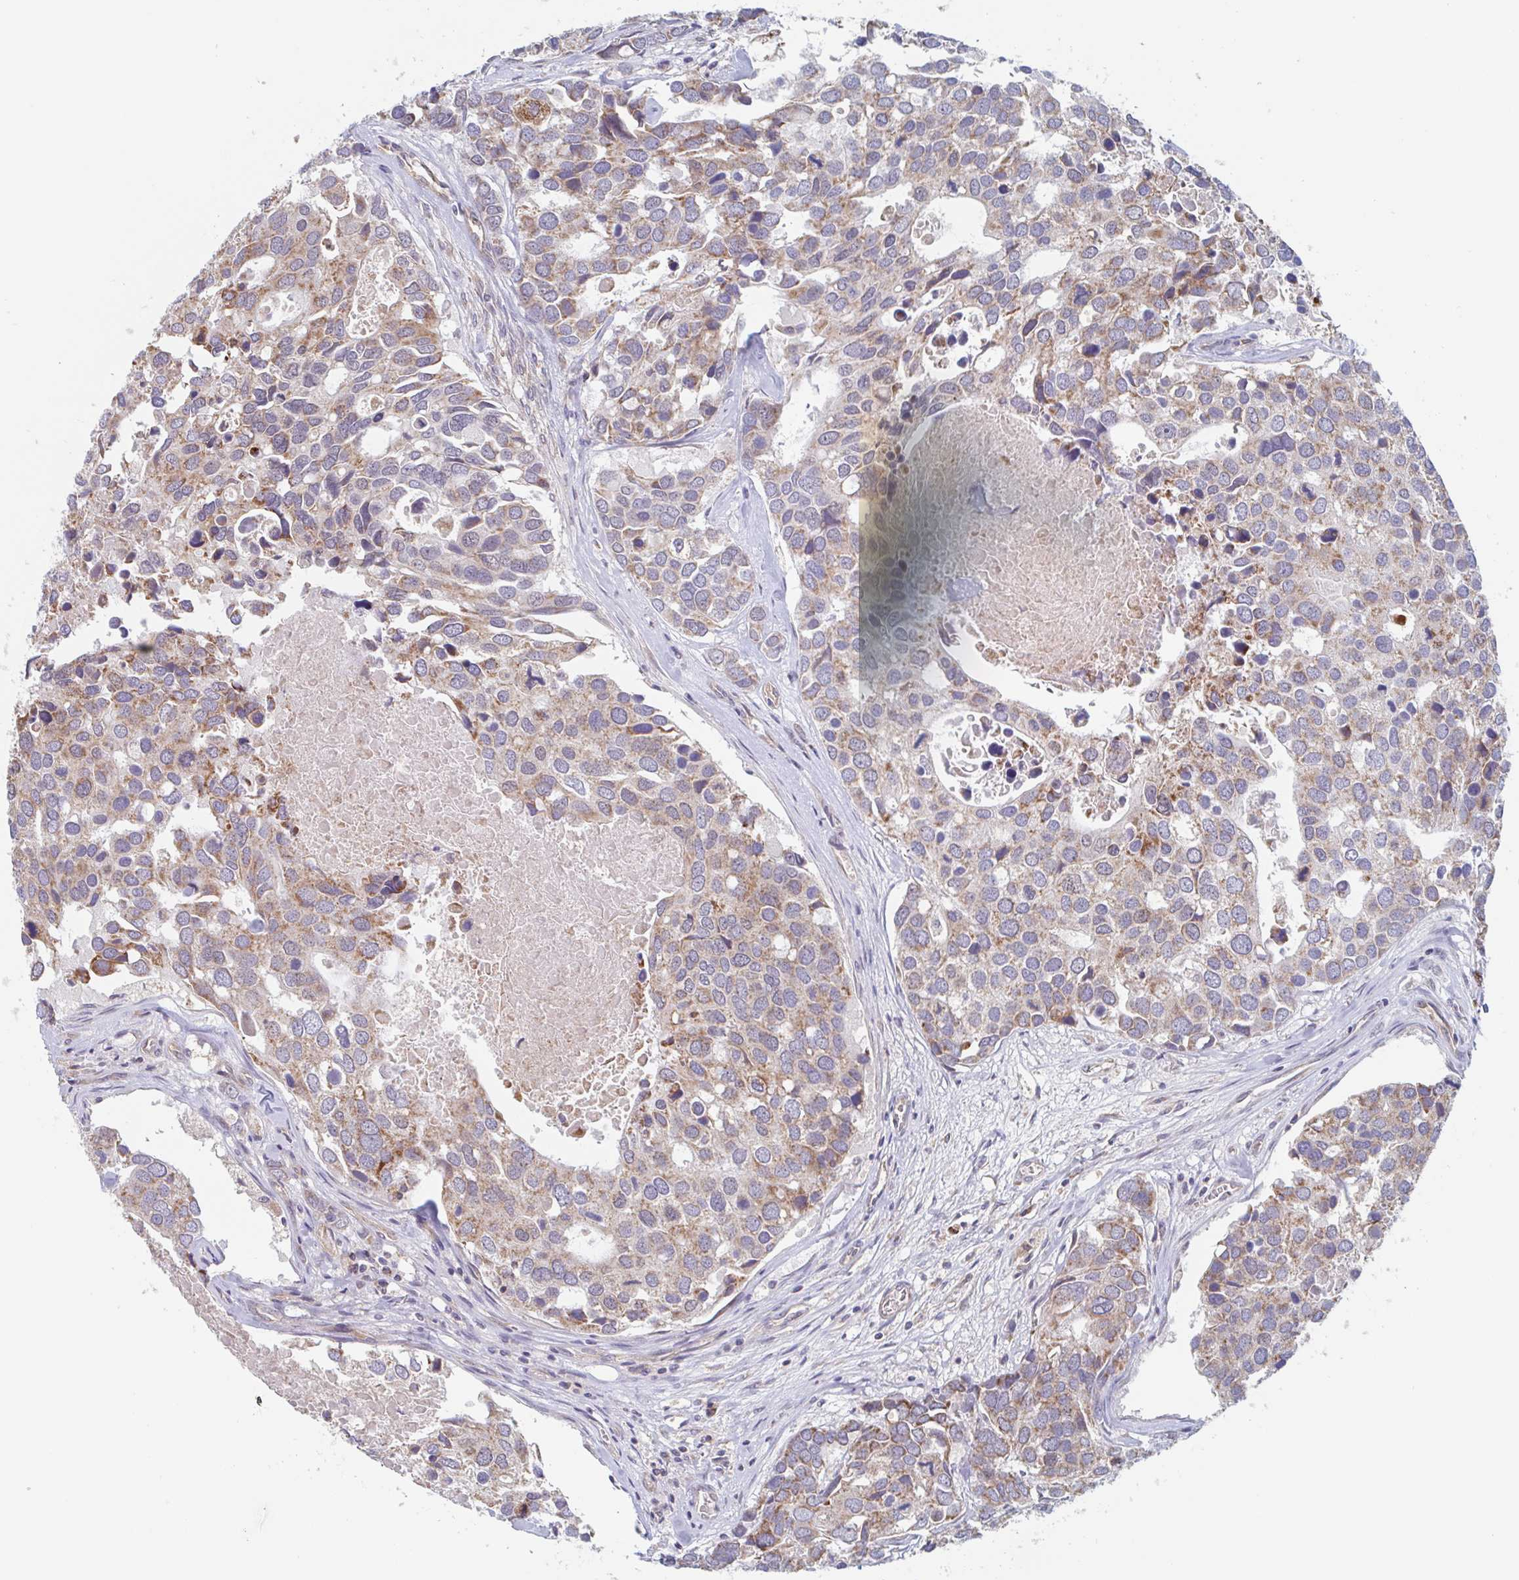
{"staining": {"intensity": "moderate", "quantity": "25%-75%", "location": "cytoplasmic/membranous"}, "tissue": "breast cancer", "cell_type": "Tumor cells", "image_type": "cancer", "snomed": [{"axis": "morphology", "description": "Duct carcinoma"}, {"axis": "topography", "description": "Breast"}], "caption": "Breast cancer stained with DAB (3,3'-diaminobenzidine) immunohistochemistry (IHC) reveals medium levels of moderate cytoplasmic/membranous staining in about 25%-75% of tumor cells.", "gene": "SURF1", "patient": {"sex": "female", "age": 83}}